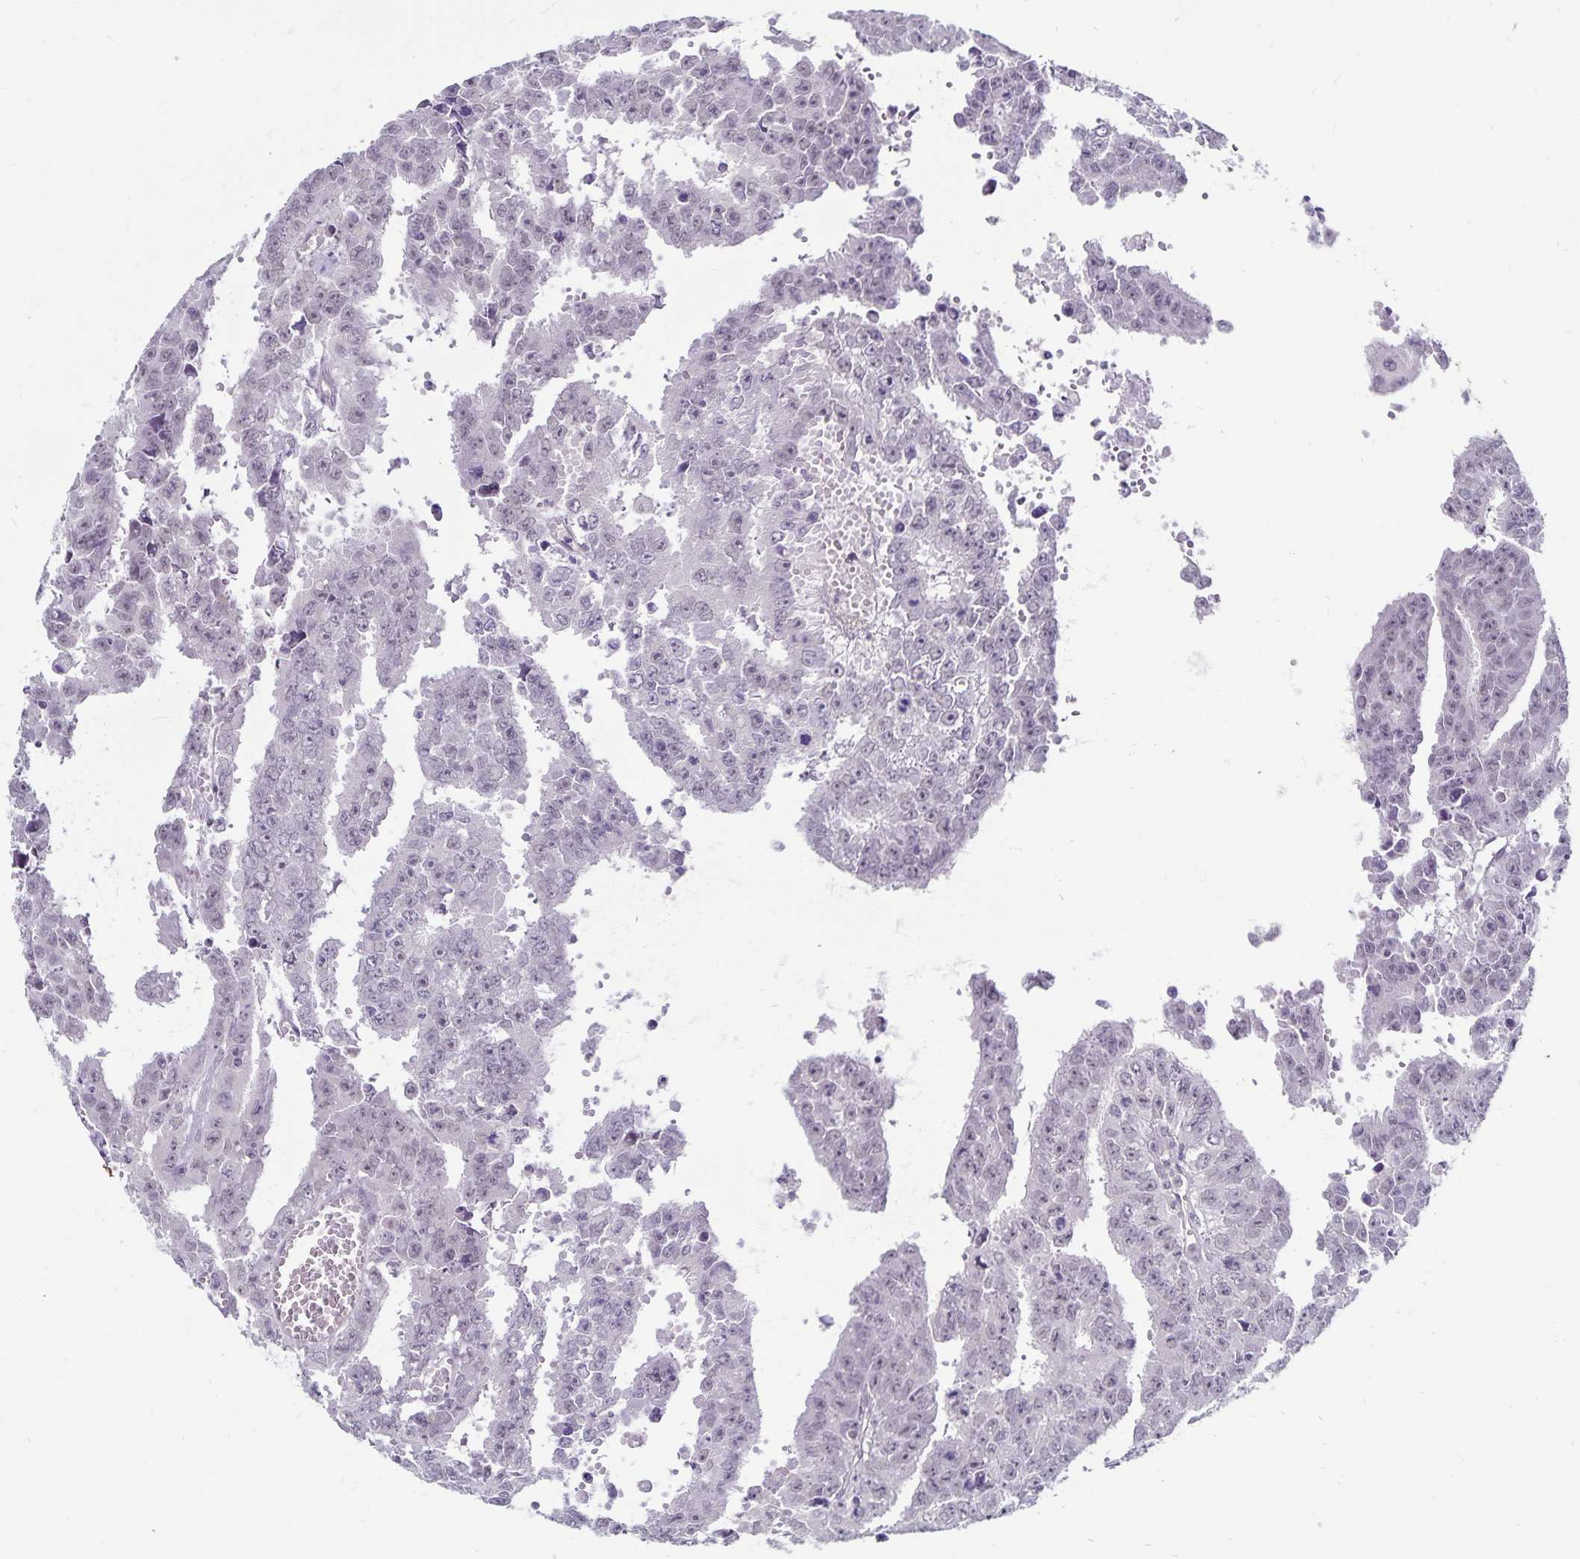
{"staining": {"intensity": "negative", "quantity": "none", "location": "none"}, "tissue": "testis cancer", "cell_type": "Tumor cells", "image_type": "cancer", "snomed": [{"axis": "morphology", "description": "Carcinoma, Embryonal, NOS"}, {"axis": "morphology", "description": "Teratoma, malignant, NOS"}, {"axis": "topography", "description": "Testis"}], "caption": "This is an IHC micrograph of embryonal carcinoma (testis). There is no positivity in tumor cells.", "gene": "CDKN2B", "patient": {"sex": "male", "age": 24}}